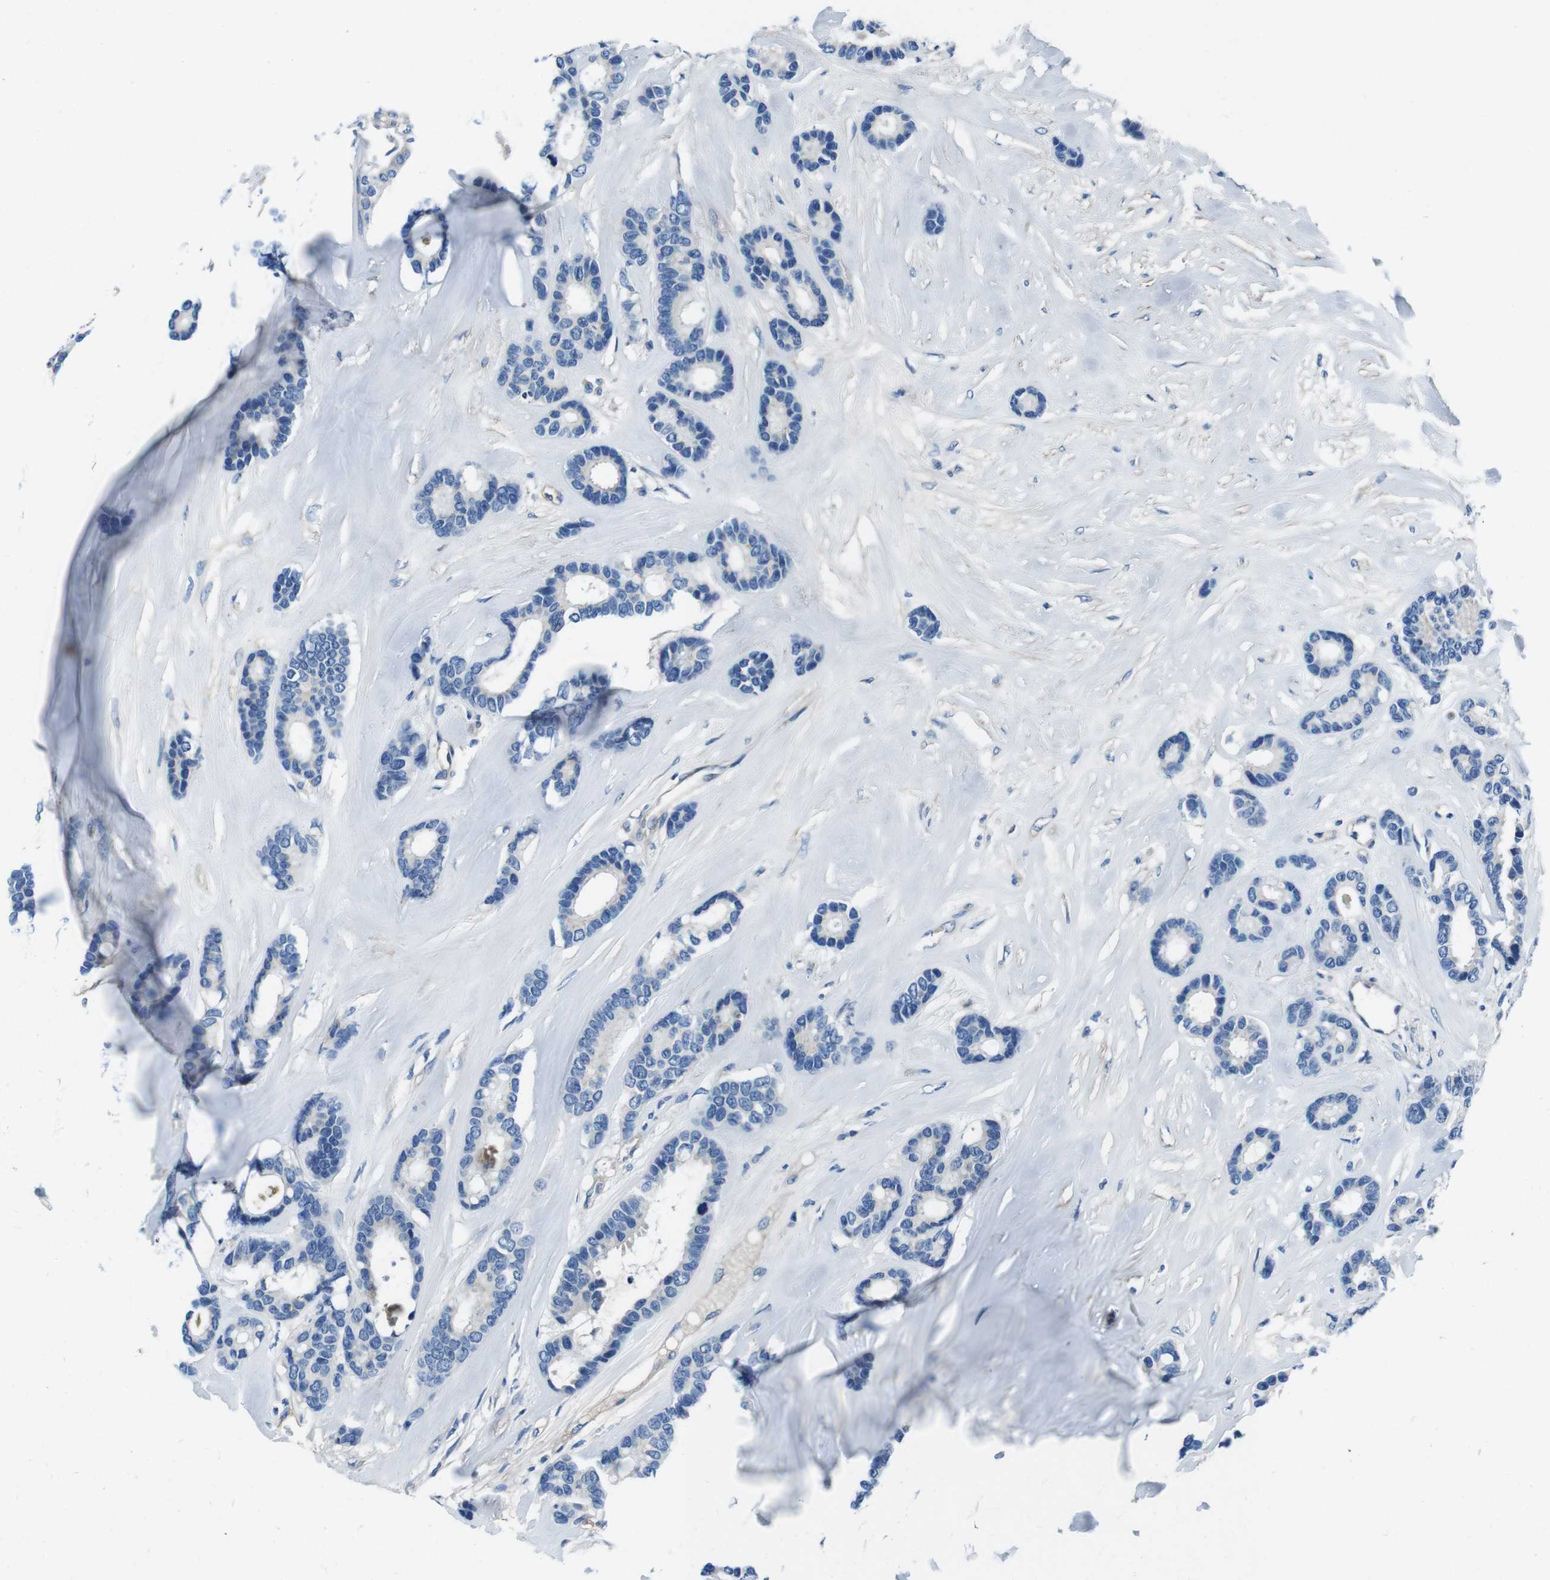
{"staining": {"intensity": "negative", "quantity": "none", "location": "none"}, "tissue": "breast cancer", "cell_type": "Tumor cells", "image_type": "cancer", "snomed": [{"axis": "morphology", "description": "Duct carcinoma"}, {"axis": "topography", "description": "Breast"}], "caption": "Protein analysis of breast cancer (intraductal carcinoma) demonstrates no significant positivity in tumor cells. (DAB immunohistochemistry (IHC) visualized using brightfield microscopy, high magnification).", "gene": "CASQ1", "patient": {"sex": "female", "age": 87}}